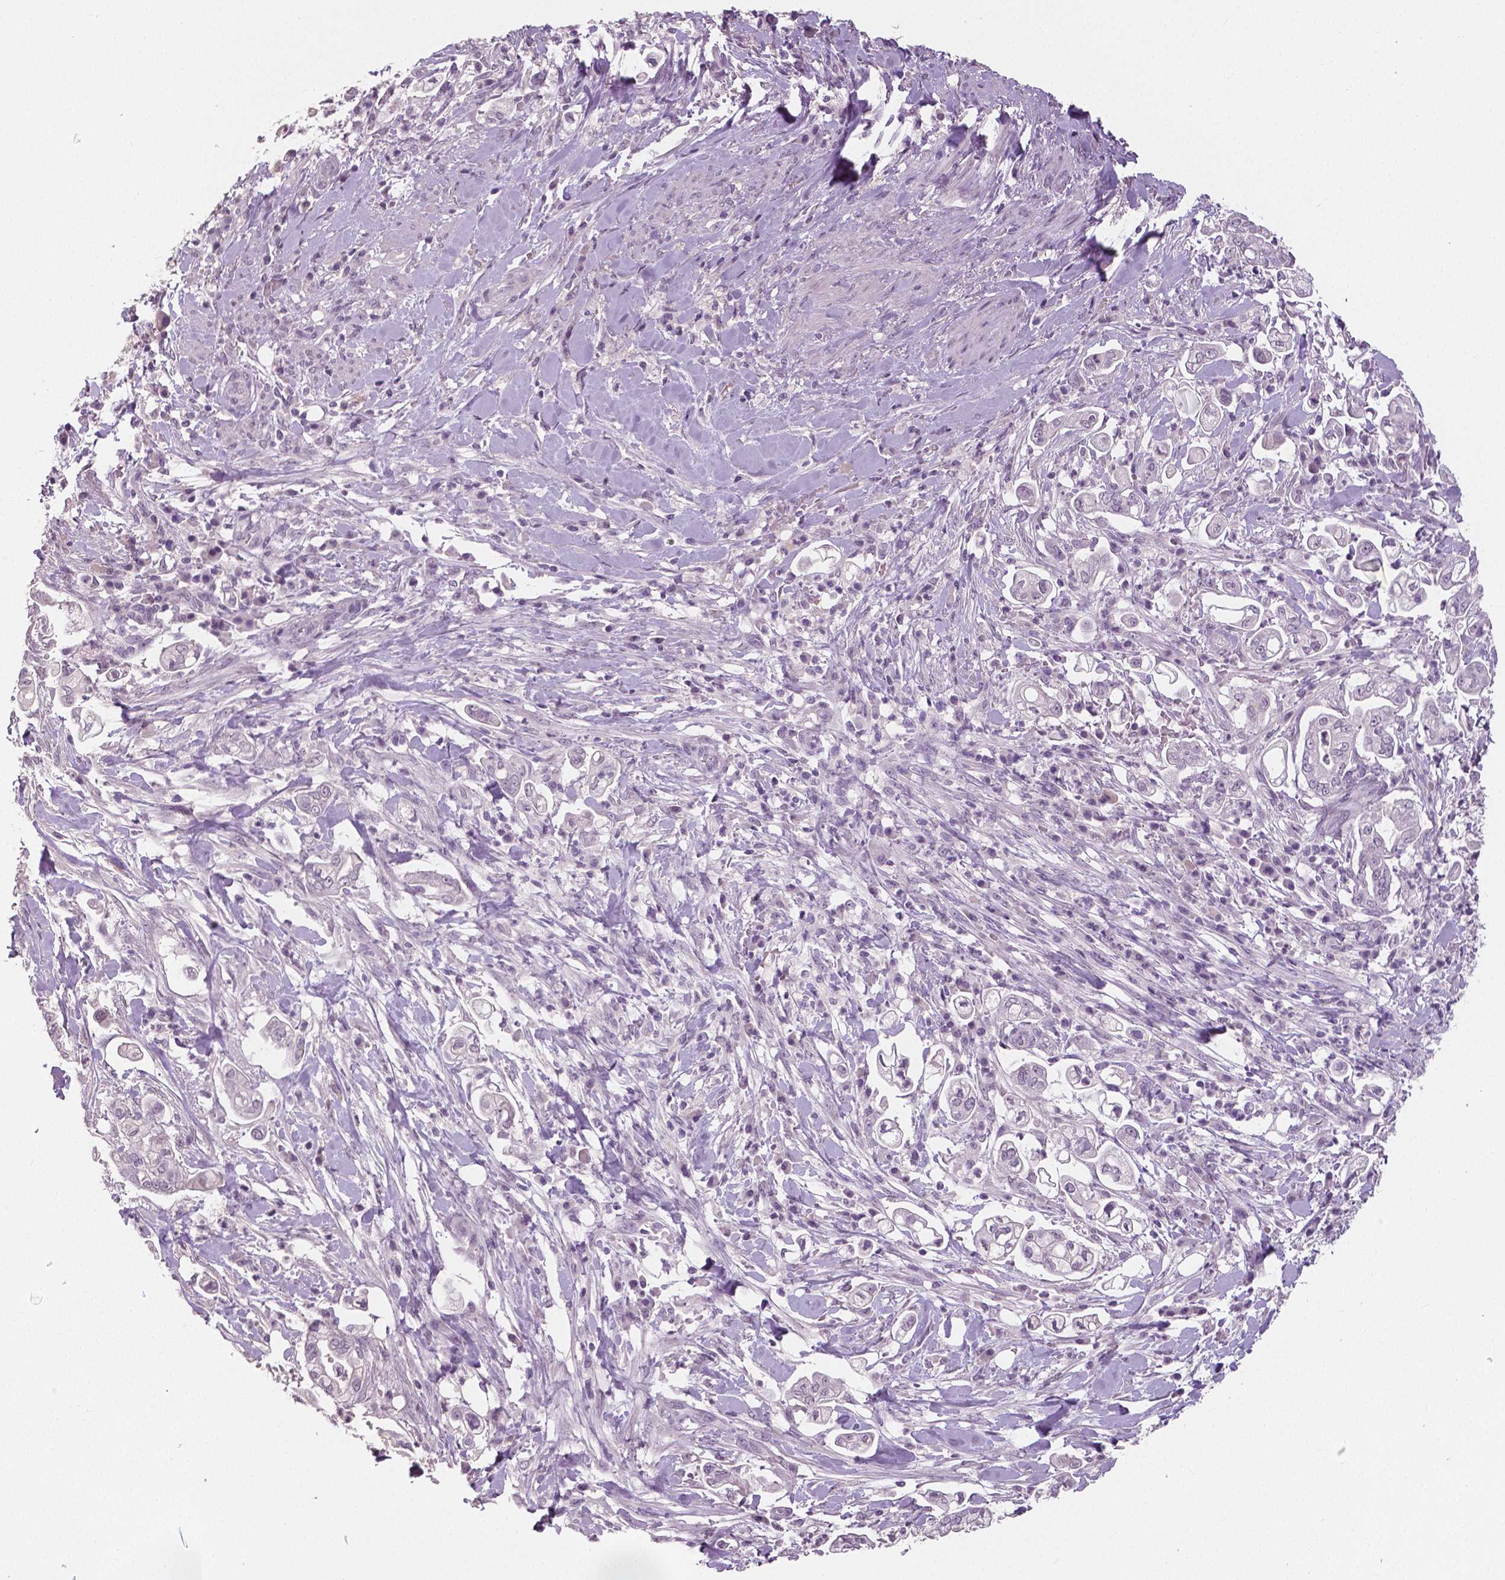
{"staining": {"intensity": "negative", "quantity": "none", "location": "none"}, "tissue": "pancreatic cancer", "cell_type": "Tumor cells", "image_type": "cancer", "snomed": [{"axis": "morphology", "description": "Adenocarcinoma, NOS"}, {"axis": "topography", "description": "Pancreas"}], "caption": "Protein analysis of pancreatic cancer (adenocarcinoma) reveals no significant positivity in tumor cells.", "gene": "NECAB1", "patient": {"sex": "female", "age": 69}}